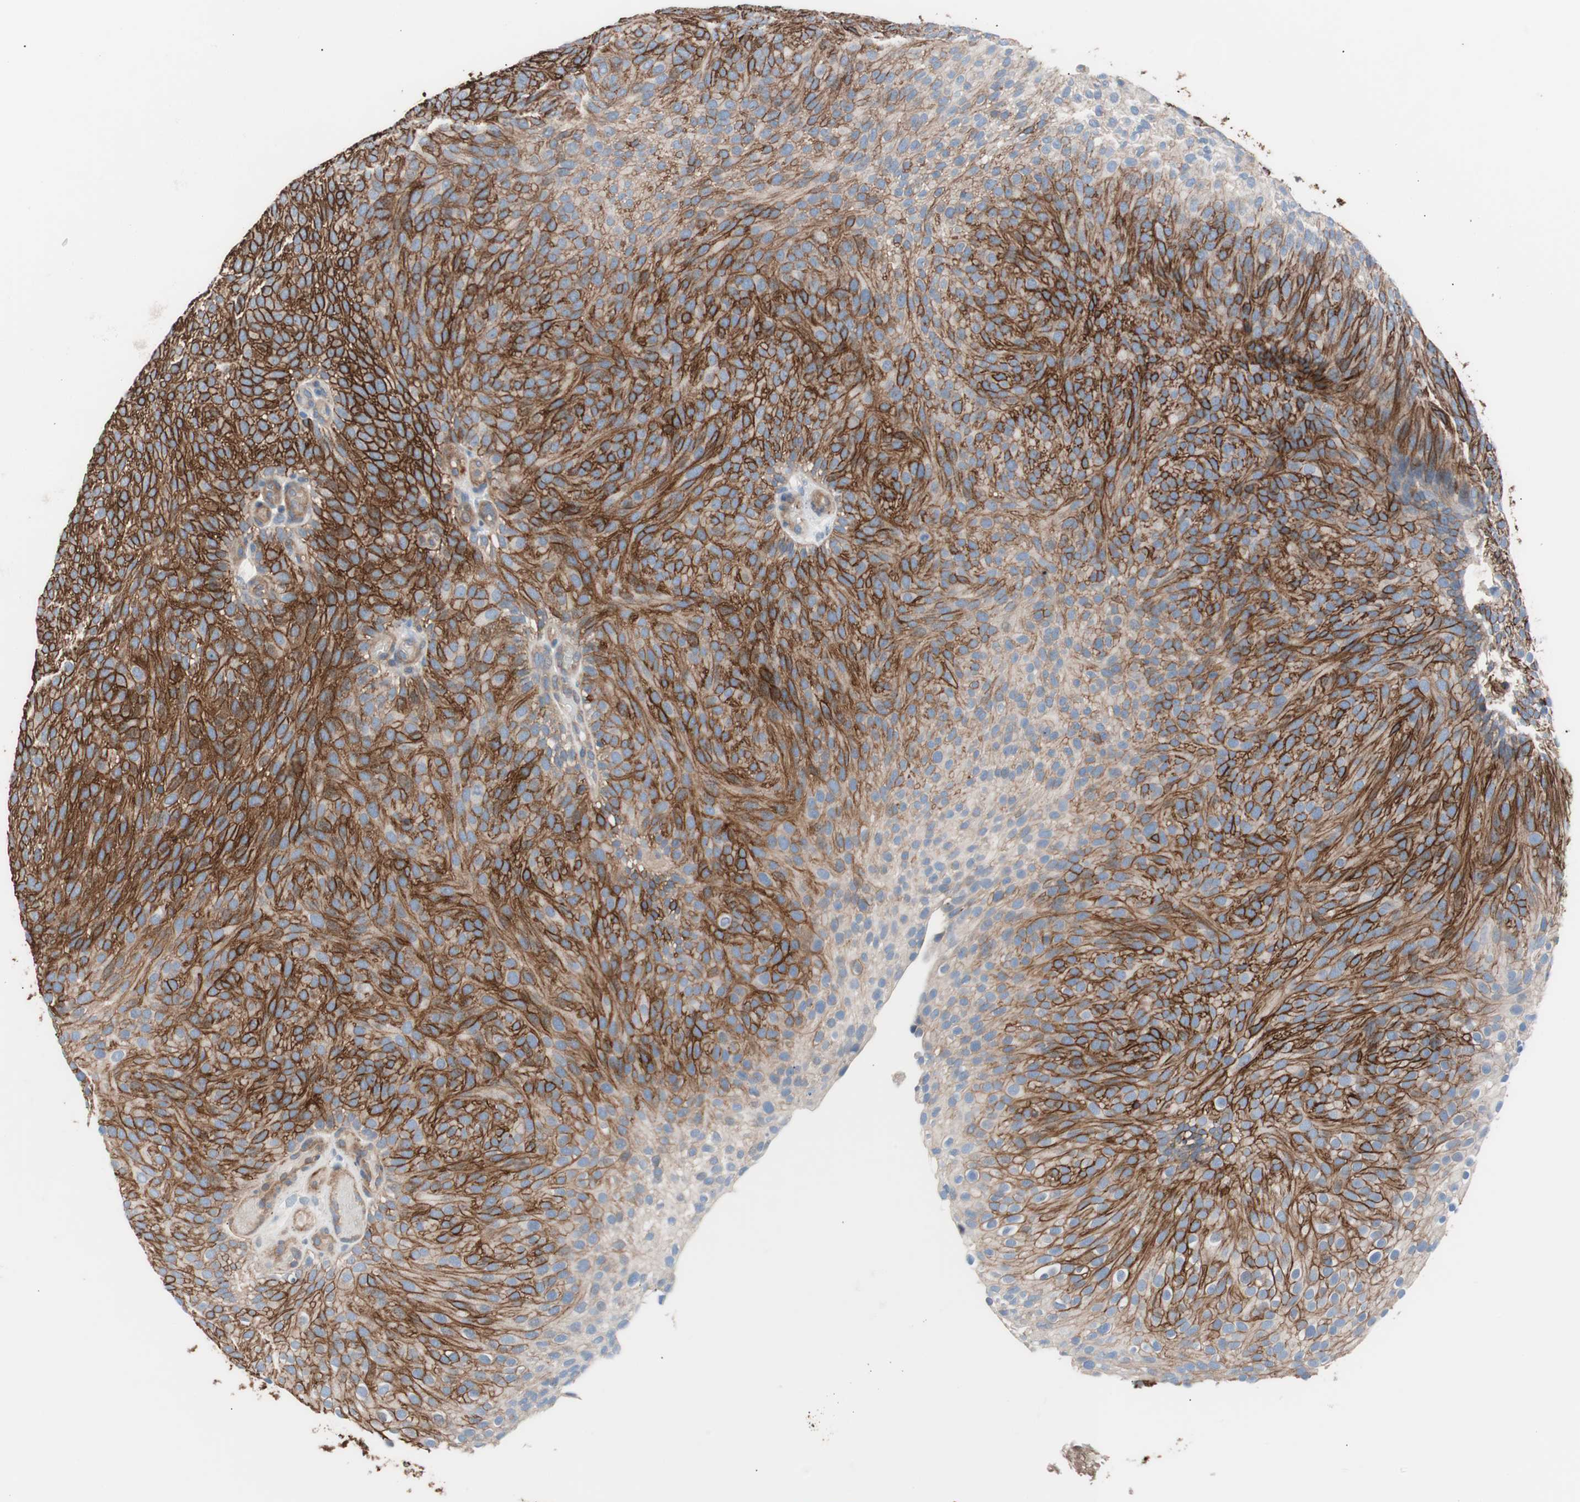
{"staining": {"intensity": "strong", "quantity": ">75%", "location": "cytoplasmic/membranous"}, "tissue": "urothelial cancer", "cell_type": "Tumor cells", "image_type": "cancer", "snomed": [{"axis": "morphology", "description": "Urothelial carcinoma, Low grade"}, {"axis": "topography", "description": "Urinary bladder"}], "caption": "Brown immunohistochemical staining in human low-grade urothelial carcinoma demonstrates strong cytoplasmic/membranous positivity in about >75% of tumor cells. (IHC, brightfield microscopy, high magnification).", "gene": "GPR160", "patient": {"sex": "male", "age": 78}}